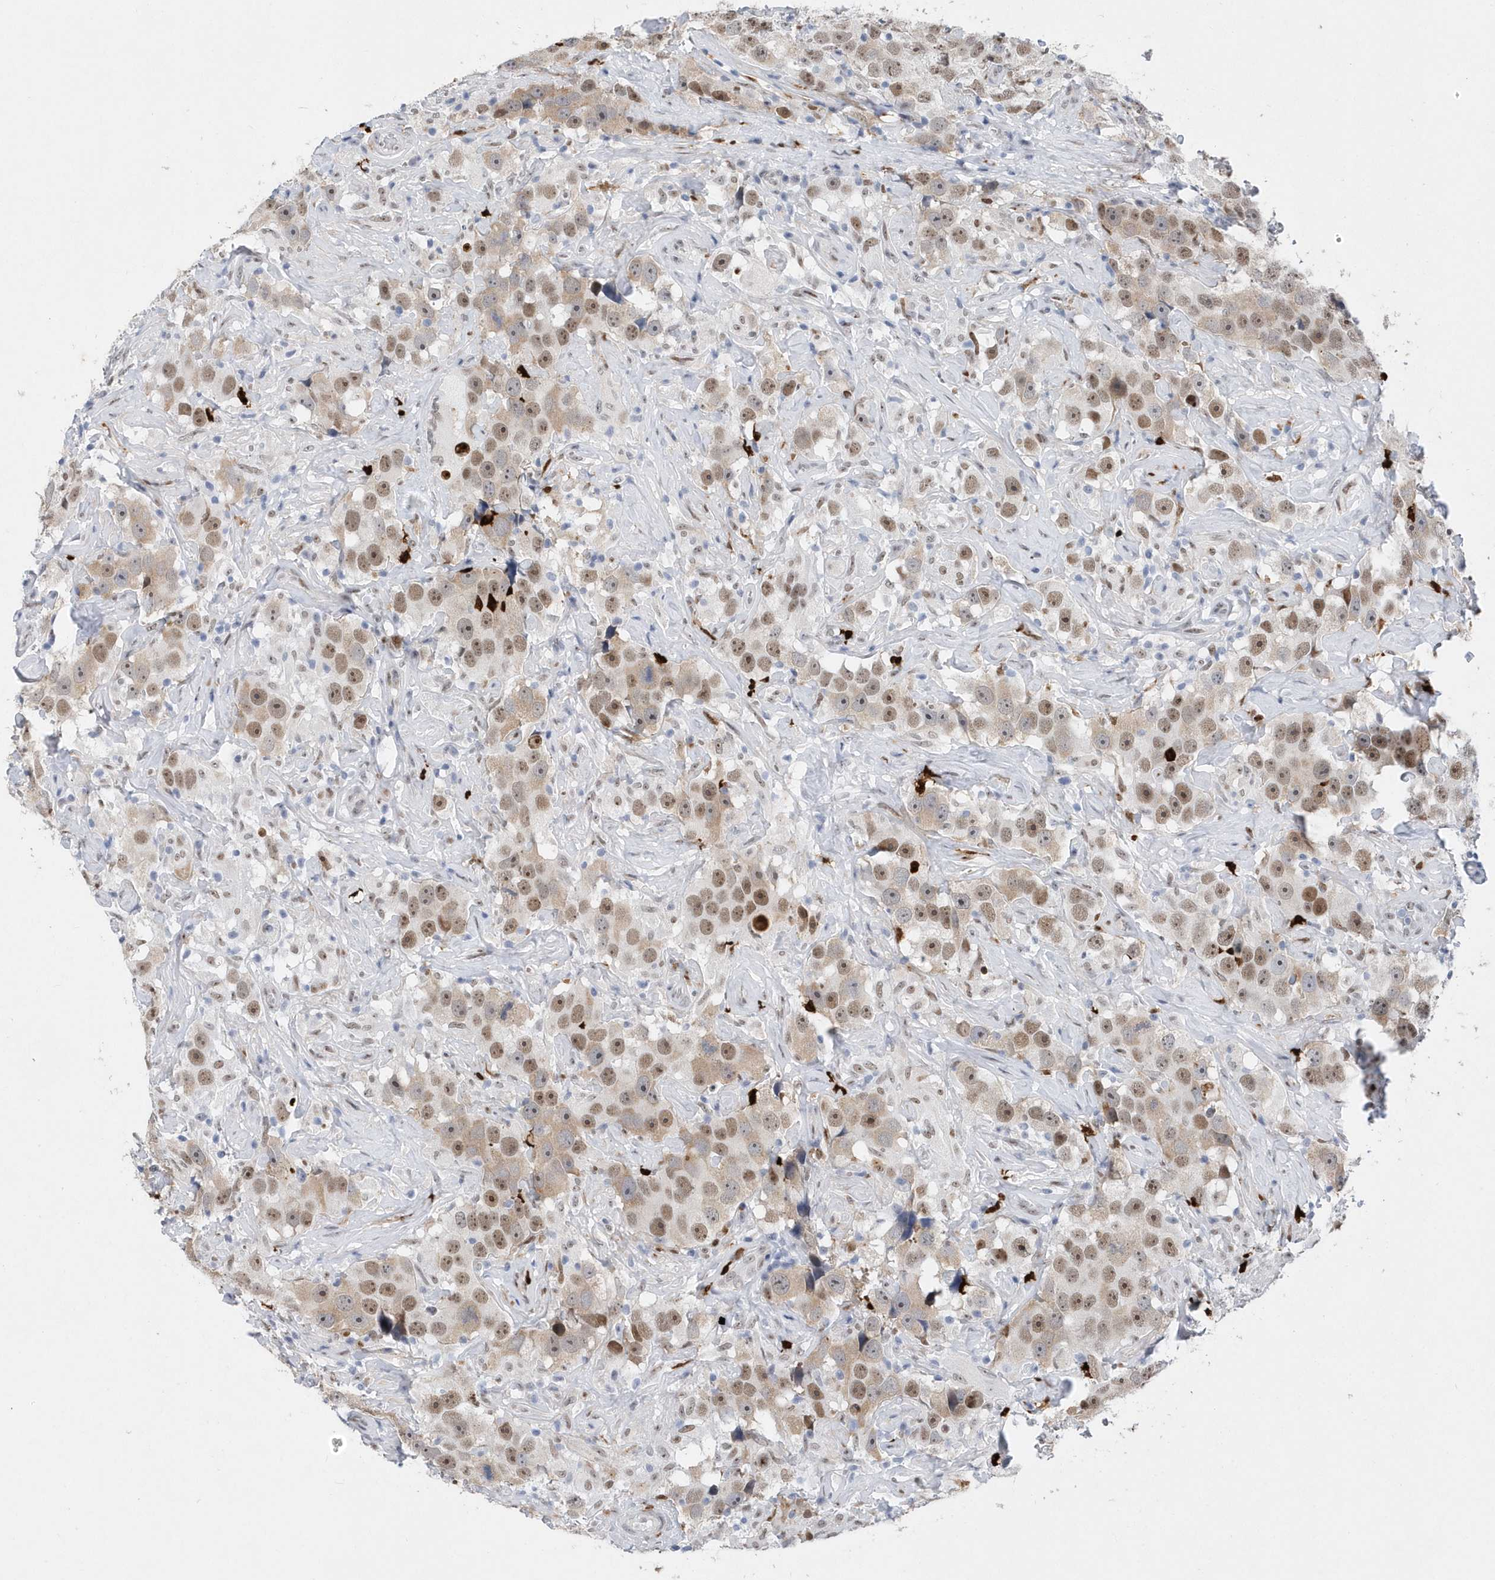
{"staining": {"intensity": "moderate", "quantity": ">75%", "location": "nuclear"}, "tissue": "testis cancer", "cell_type": "Tumor cells", "image_type": "cancer", "snomed": [{"axis": "morphology", "description": "Seminoma, NOS"}, {"axis": "topography", "description": "Testis"}], "caption": "Human testis cancer stained with a protein marker reveals moderate staining in tumor cells.", "gene": "RPP30", "patient": {"sex": "male", "age": 49}}